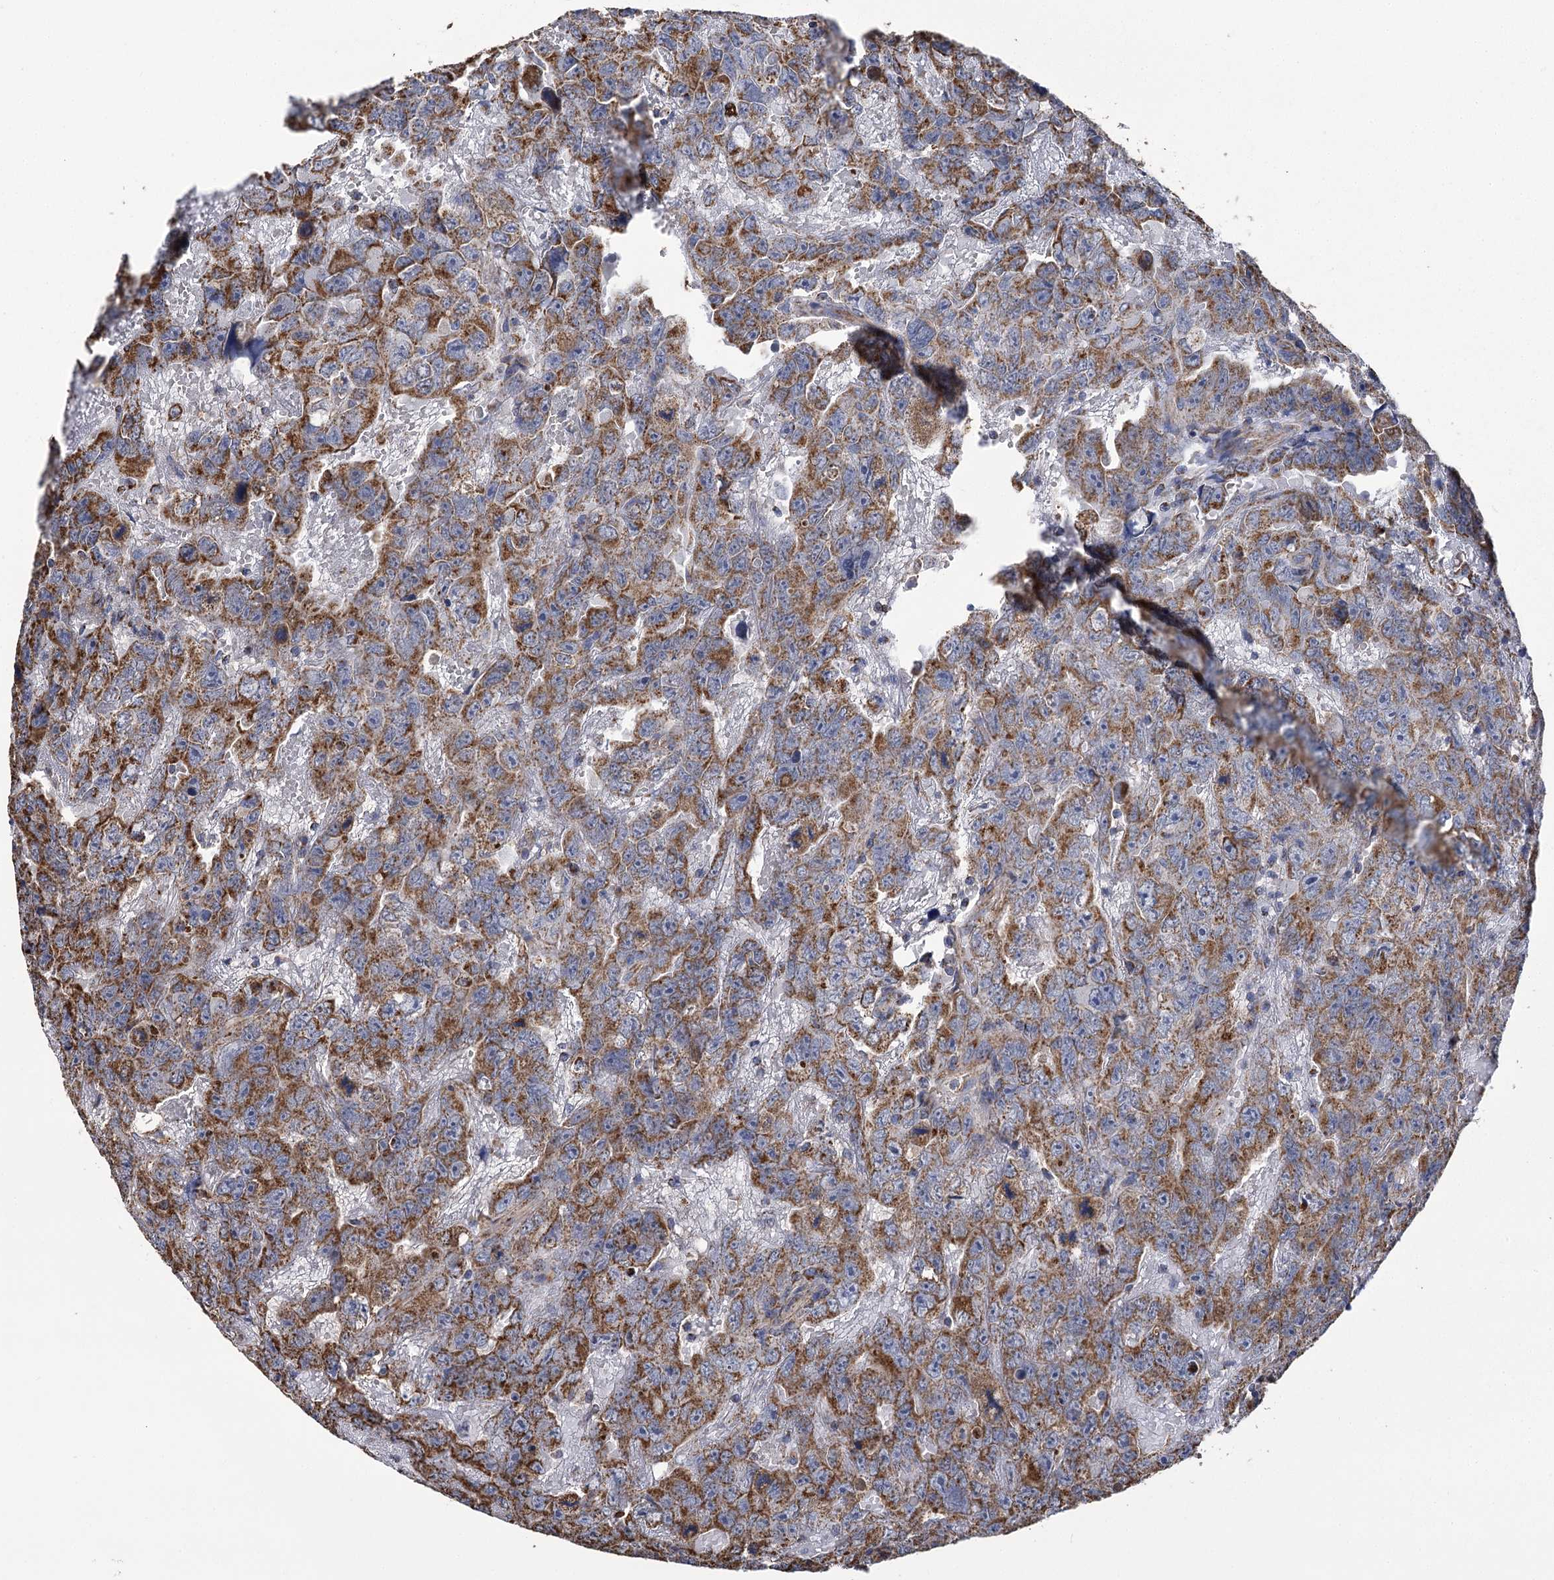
{"staining": {"intensity": "moderate", "quantity": ">75%", "location": "cytoplasmic/membranous"}, "tissue": "testis cancer", "cell_type": "Tumor cells", "image_type": "cancer", "snomed": [{"axis": "morphology", "description": "Carcinoma, Embryonal, NOS"}, {"axis": "topography", "description": "Testis"}], "caption": "Human testis cancer (embryonal carcinoma) stained with a protein marker exhibits moderate staining in tumor cells.", "gene": "CCDC73", "patient": {"sex": "male", "age": 45}}